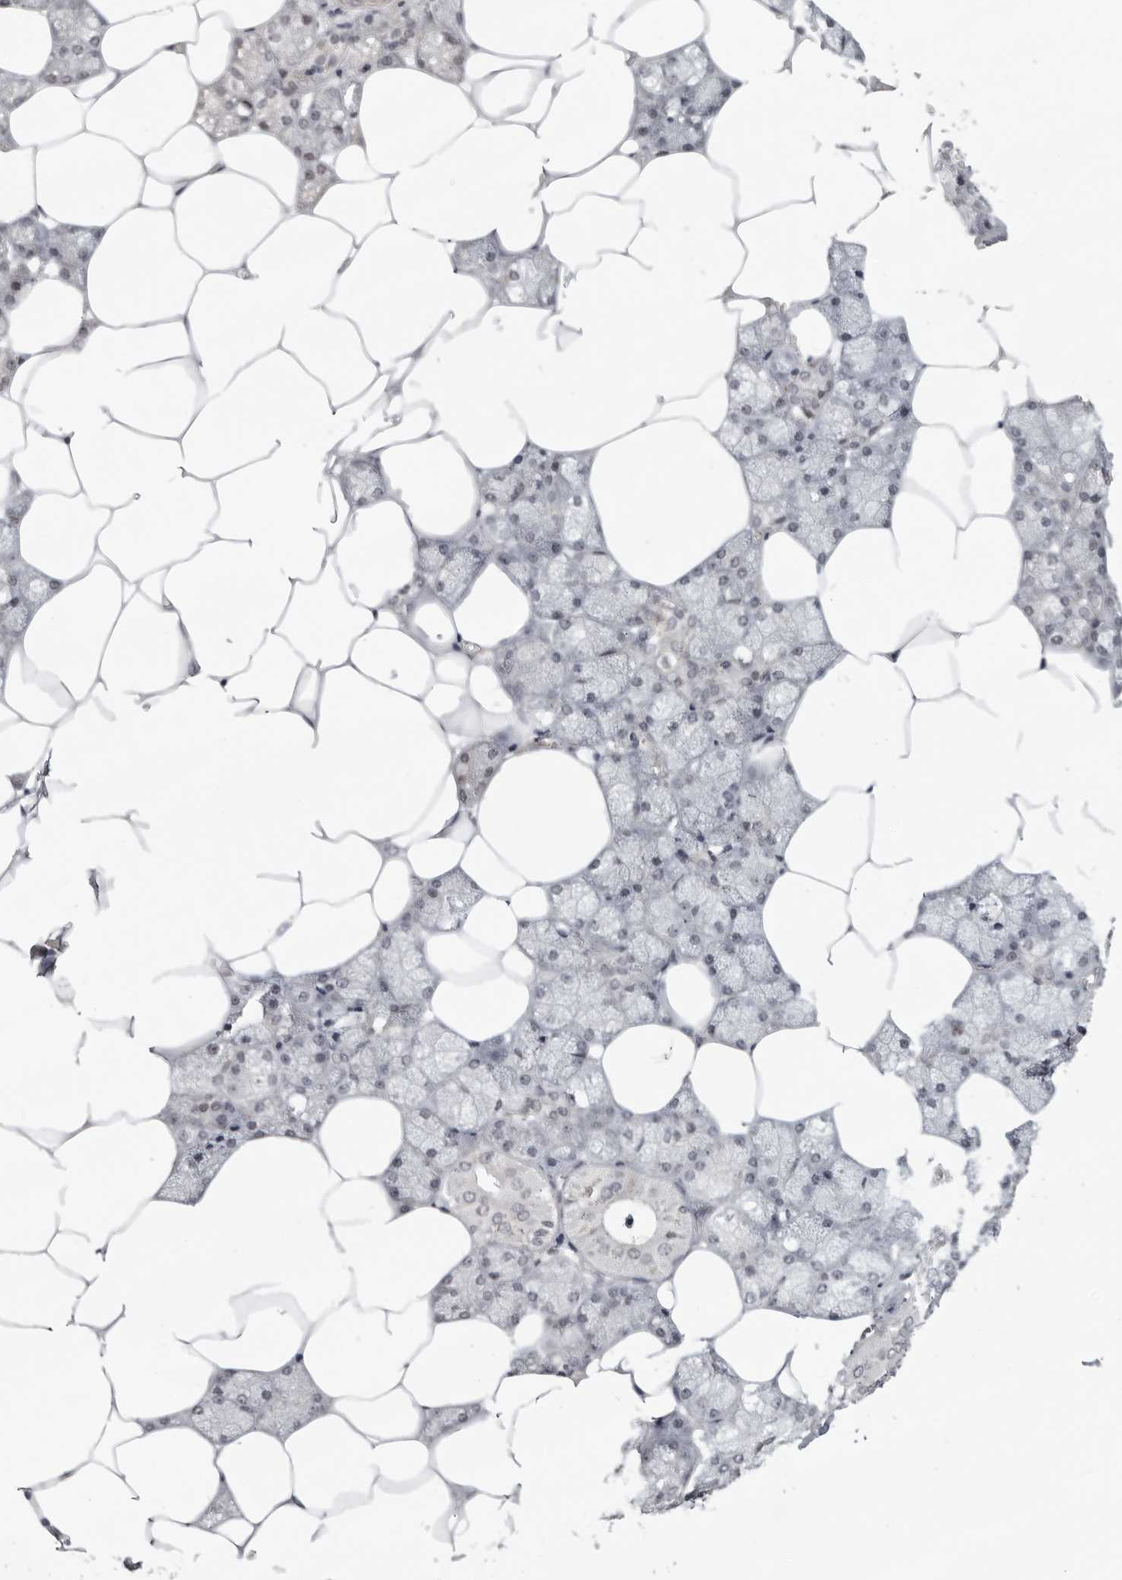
{"staining": {"intensity": "negative", "quantity": "none", "location": "none"}, "tissue": "salivary gland", "cell_type": "Glandular cells", "image_type": "normal", "snomed": [{"axis": "morphology", "description": "Normal tissue, NOS"}, {"axis": "topography", "description": "Salivary gland"}], "caption": "IHC of unremarkable human salivary gland reveals no staining in glandular cells. The staining is performed using DAB (3,3'-diaminobenzidine) brown chromogen with nuclei counter-stained in using hematoxylin.", "gene": "TUT4", "patient": {"sex": "male", "age": 62}}